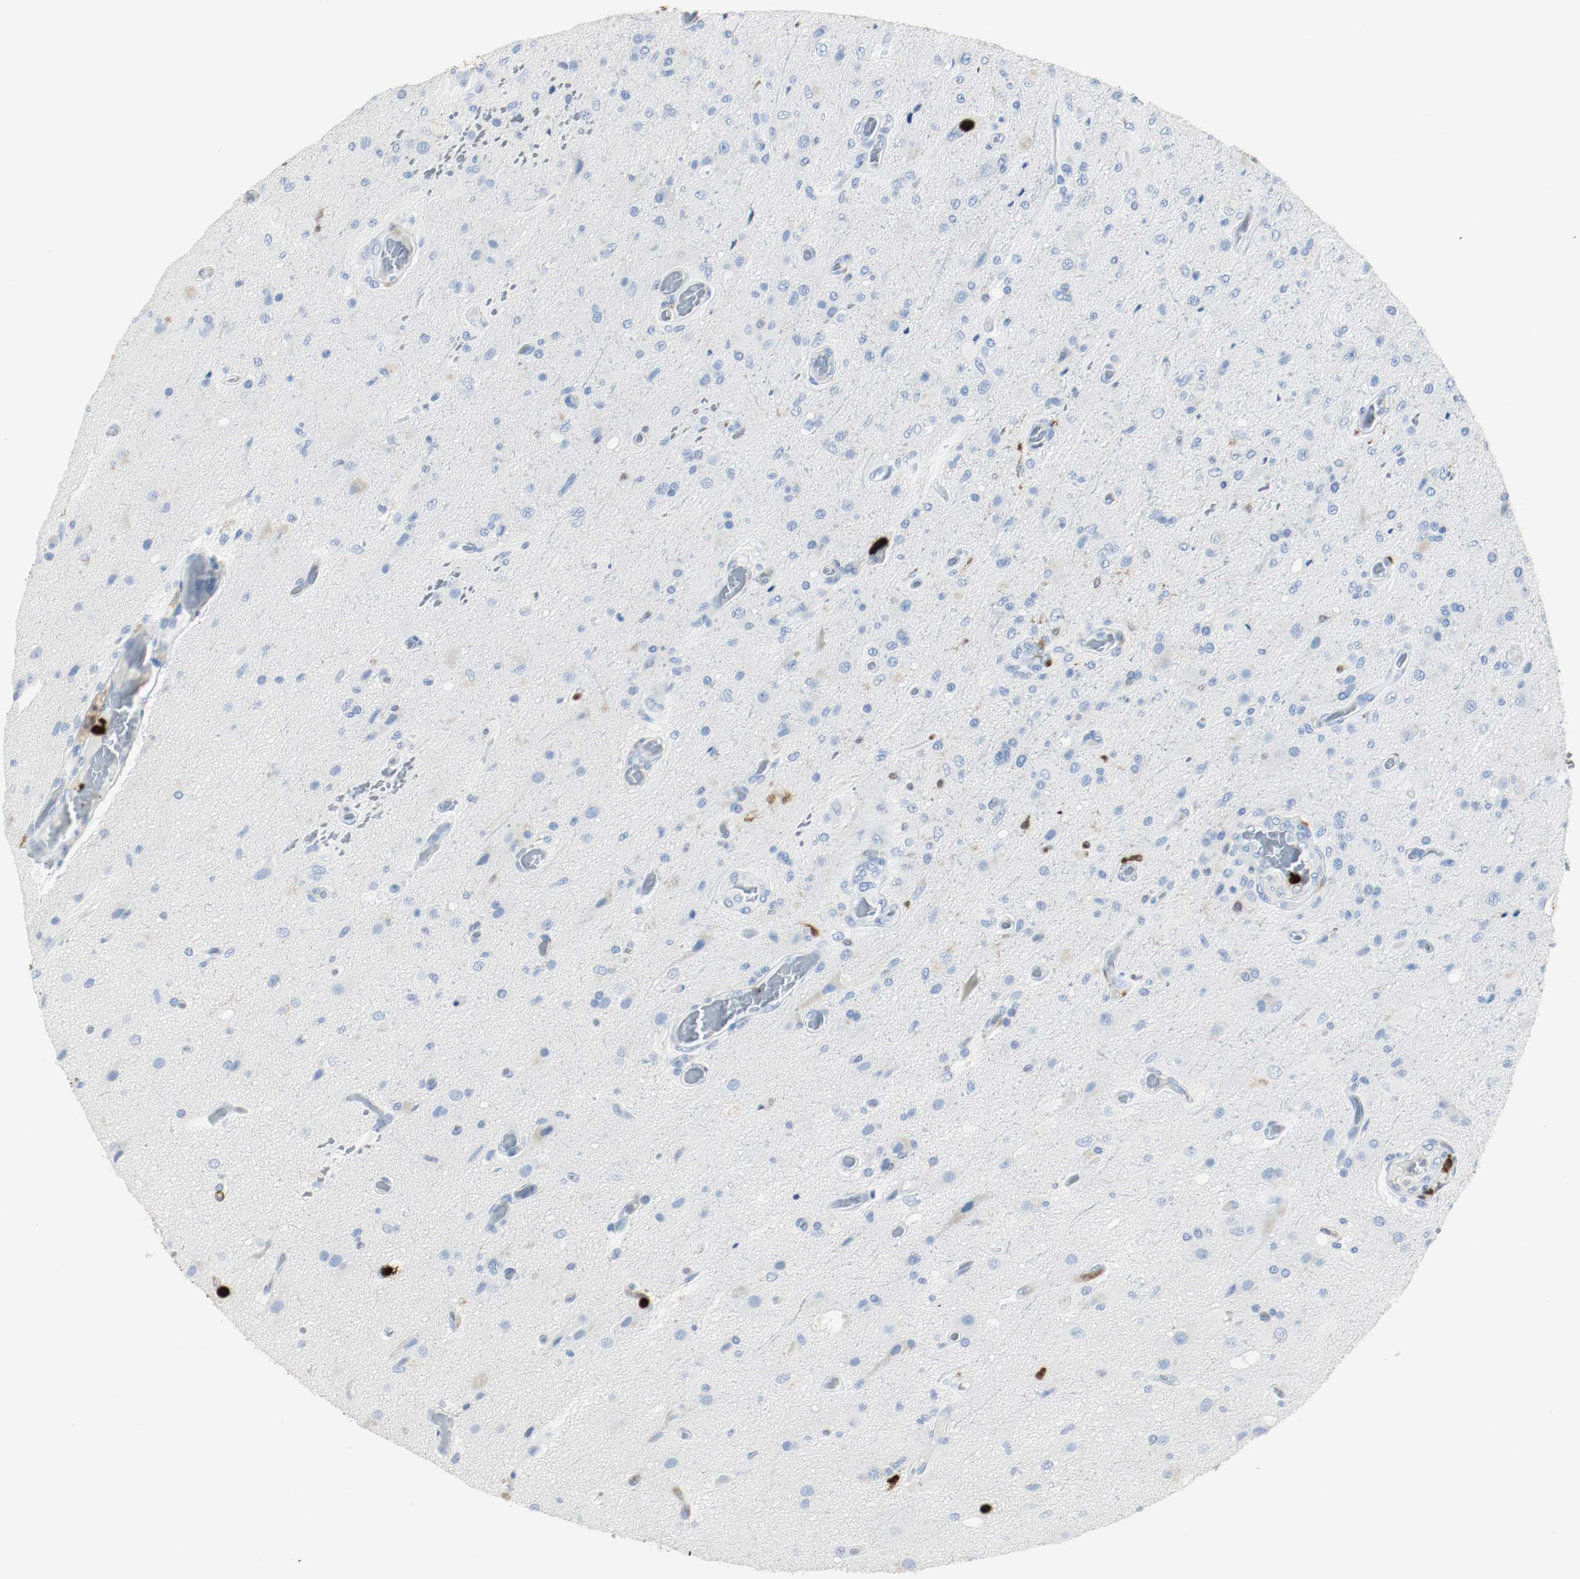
{"staining": {"intensity": "negative", "quantity": "none", "location": "none"}, "tissue": "glioma", "cell_type": "Tumor cells", "image_type": "cancer", "snomed": [{"axis": "morphology", "description": "Normal tissue, NOS"}, {"axis": "morphology", "description": "Glioma, malignant, High grade"}, {"axis": "topography", "description": "Cerebral cortex"}], "caption": "High magnification brightfield microscopy of glioma stained with DAB (3,3'-diaminobenzidine) (brown) and counterstained with hematoxylin (blue): tumor cells show no significant positivity. (DAB immunohistochemistry visualized using brightfield microscopy, high magnification).", "gene": "S100A9", "patient": {"sex": "male", "age": 77}}